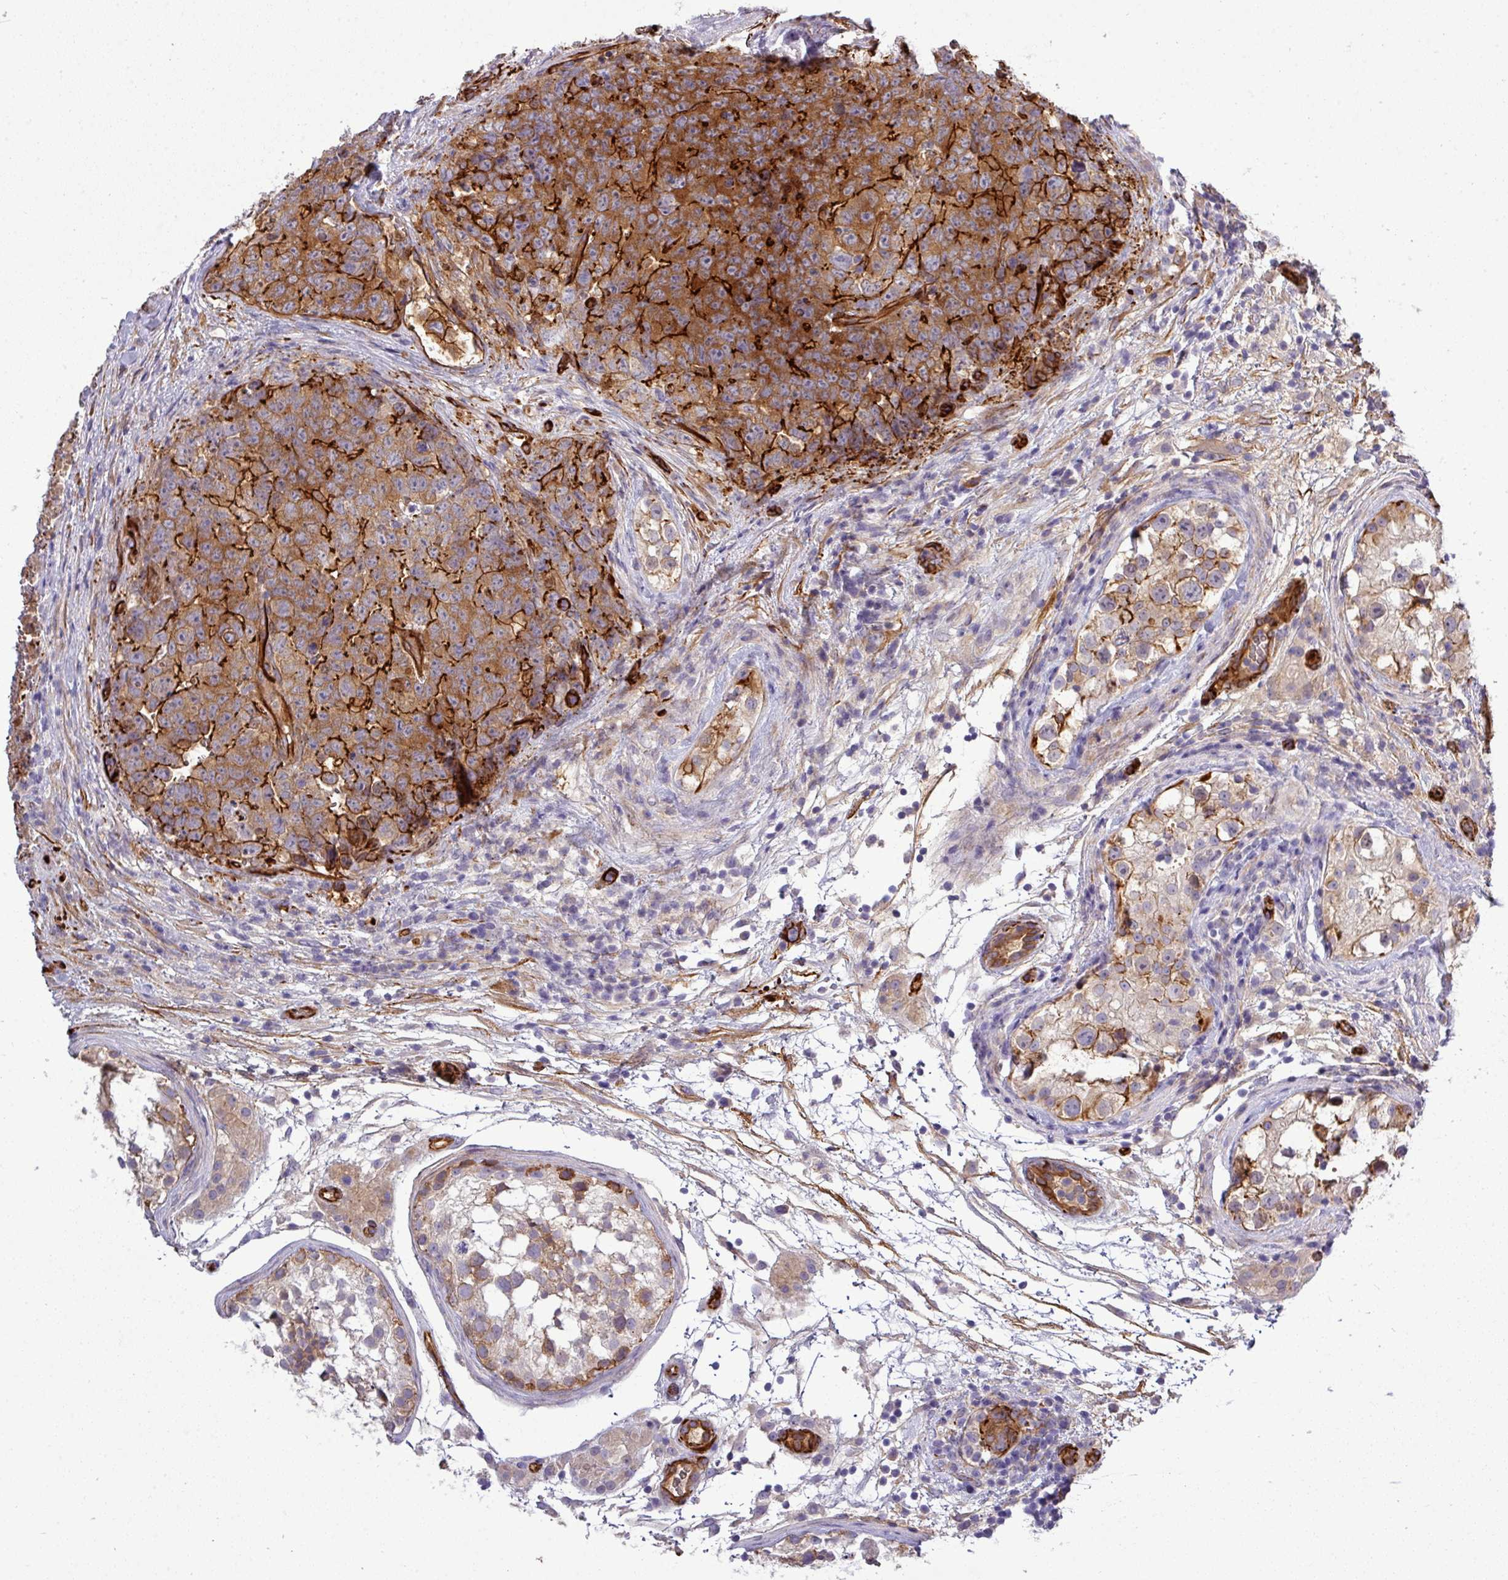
{"staining": {"intensity": "strong", "quantity": ">75%", "location": "cytoplasmic/membranous"}, "tissue": "testis cancer", "cell_type": "Tumor cells", "image_type": "cancer", "snomed": [{"axis": "morphology", "description": "Seminoma, NOS"}, {"axis": "morphology", "description": "Teratoma, malignant, NOS"}, {"axis": "topography", "description": "Testis"}], "caption": "Seminoma (testis) stained with immunohistochemistry demonstrates strong cytoplasmic/membranous staining in approximately >75% of tumor cells.", "gene": "PARD6A", "patient": {"sex": "male", "age": 34}}